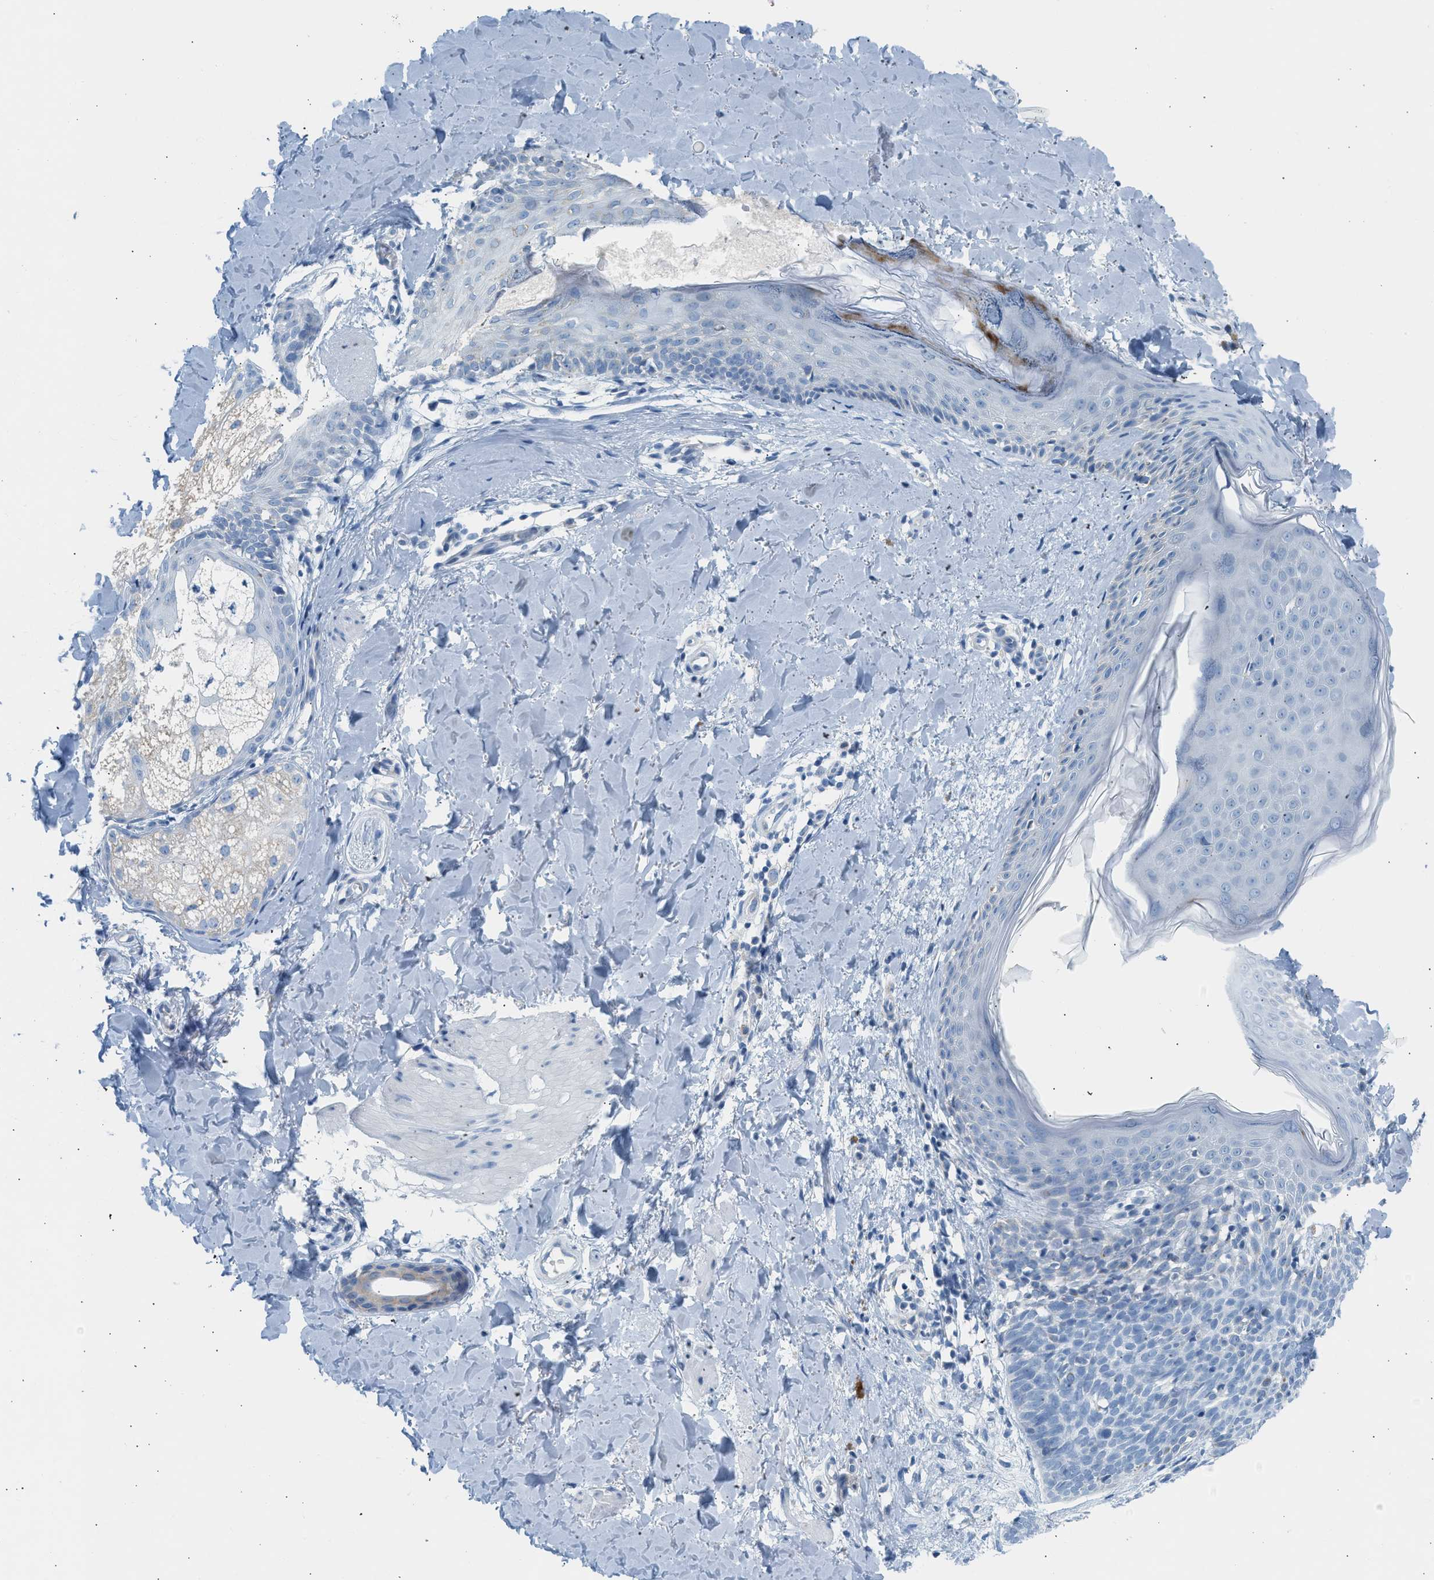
{"staining": {"intensity": "negative", "quantity": "none", "location": "none"}, "tissue": "skin cancer", "cell_type": "Tumor cells", "image_type": "cancer", "snomed": [{"axis": "morphology", "description": "Basal cell carcinoma"}, {"axis": "topography", "description": "Skin"}], "caption": "The photomicrograph reveals no staining of tumor cells in skin cancer. Brightfield microscopy of immunohistochemistry (IHC) stained with DAB (brown) and hematoxylin (blue), captured at high magnification.", "gene": "NDUFS8", "patient": {"sex": "male", "age": 60}}